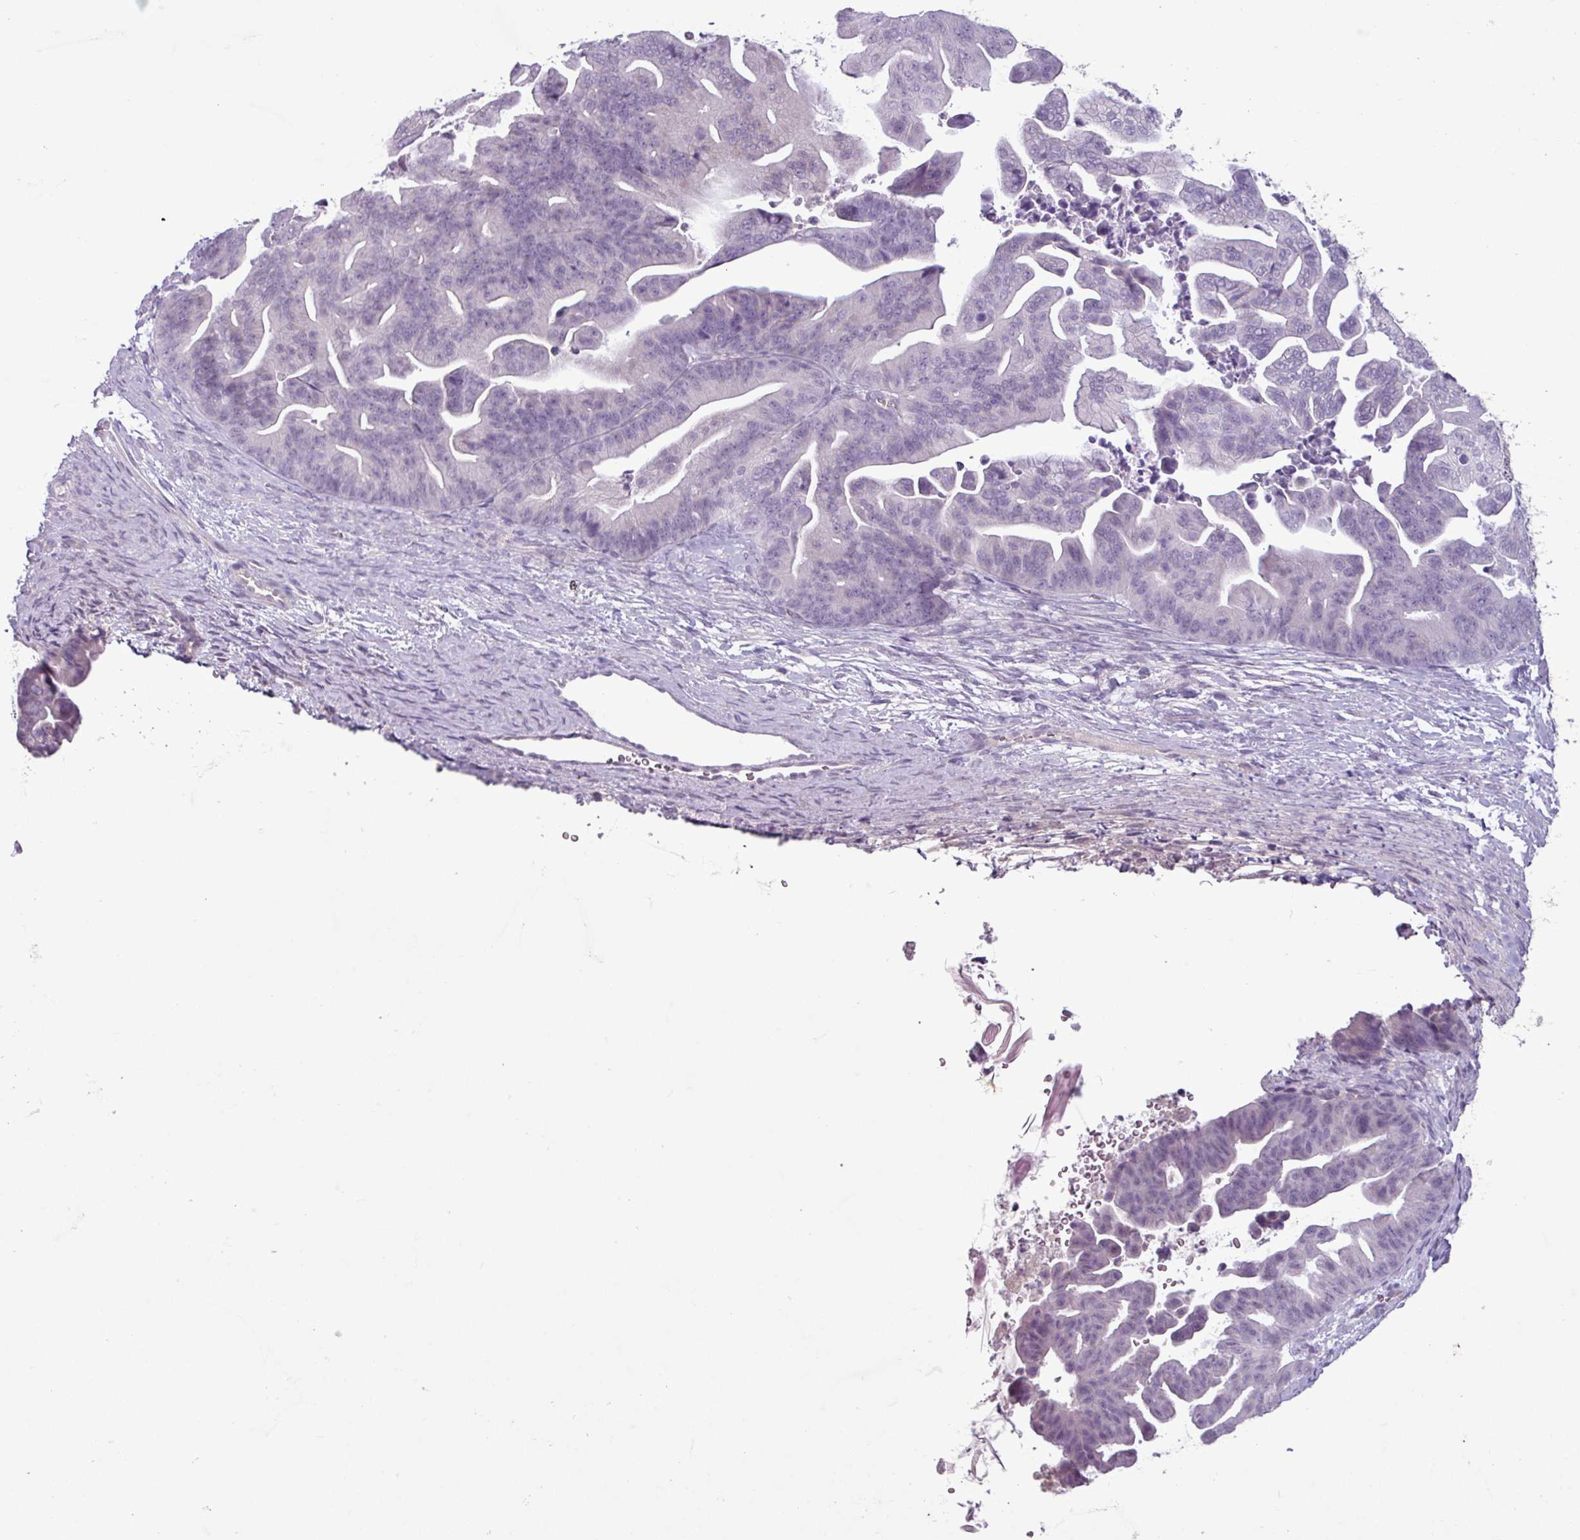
{"staining": {"intensity": "negative", "quantity": "none", "location": "none"}, "tissue": "ovarian cancer", "cell_type": "Tumor cells", "image_type": "cancer", "snomed": [{"axis": "morphology", "description": "Cystadenocarcinoma, mucinous, NOS"}, {"axis": "topography", "description": "Ovary"}], "caption": "A high-resolution micrograph shows immunohistochemistry (IHC) staining of ovarian cancer, which exhibits no significant staining in tumor cells.", "gene": "C9orf24", "patient": {"sex": "female", "age": 67}}